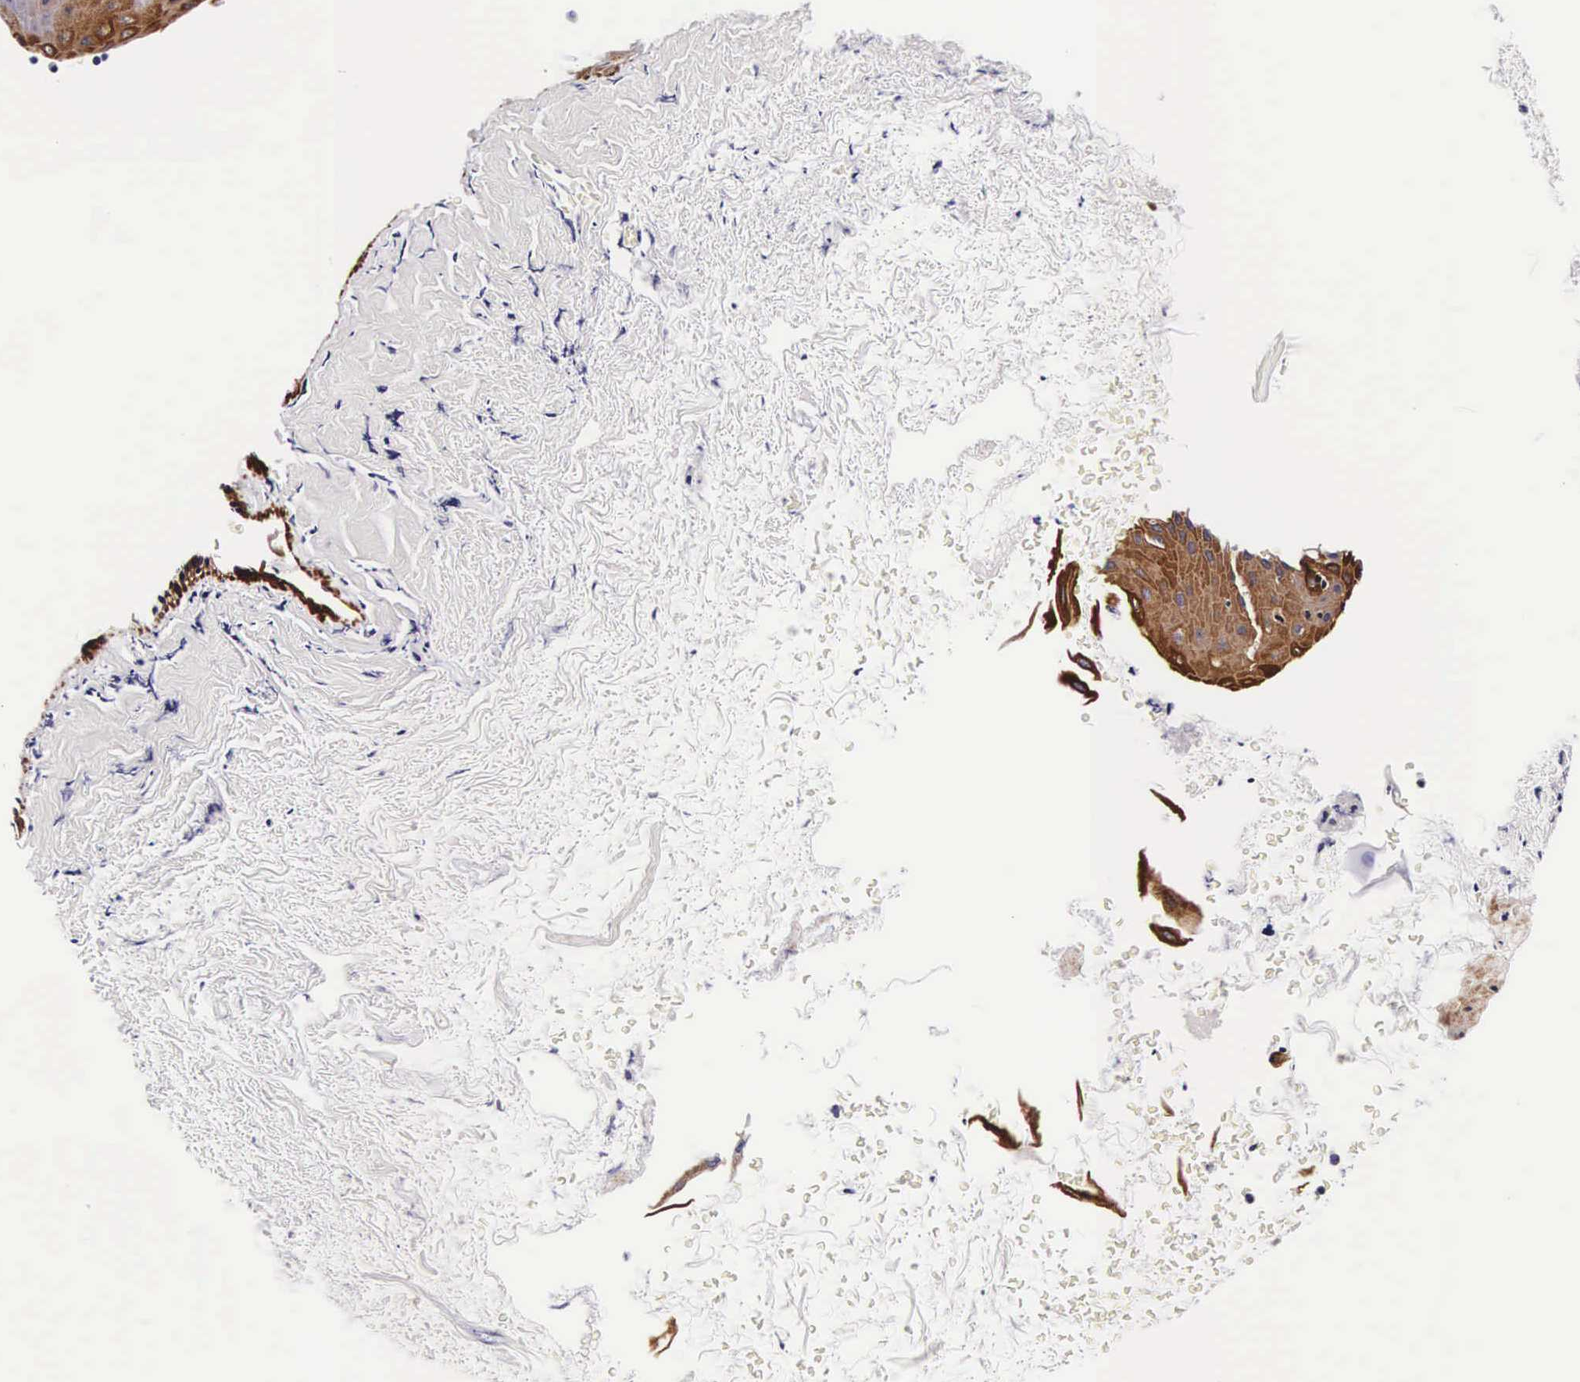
{"staining": {"intensity": "weak", "quantity": "<25%", "location": "cytoplasmic/membranous"}, "tissue": "esophagus", "cell_type": "Squamous epithelial cells", "image_type": "normal", "snomed": [{"axis": "morphology", "description": "Normal tissue, NOS"}, {"axis": "topography", "description": "Esophagus"}], "caption": "Protein analysis of unremarkable esophagus displays no significant staining in squamous epithelial cells. (DAB immunohistochemistry (IHC), high magnification).", "gene": "UPRT", "patient": {"sex": "female", "age": 61}}